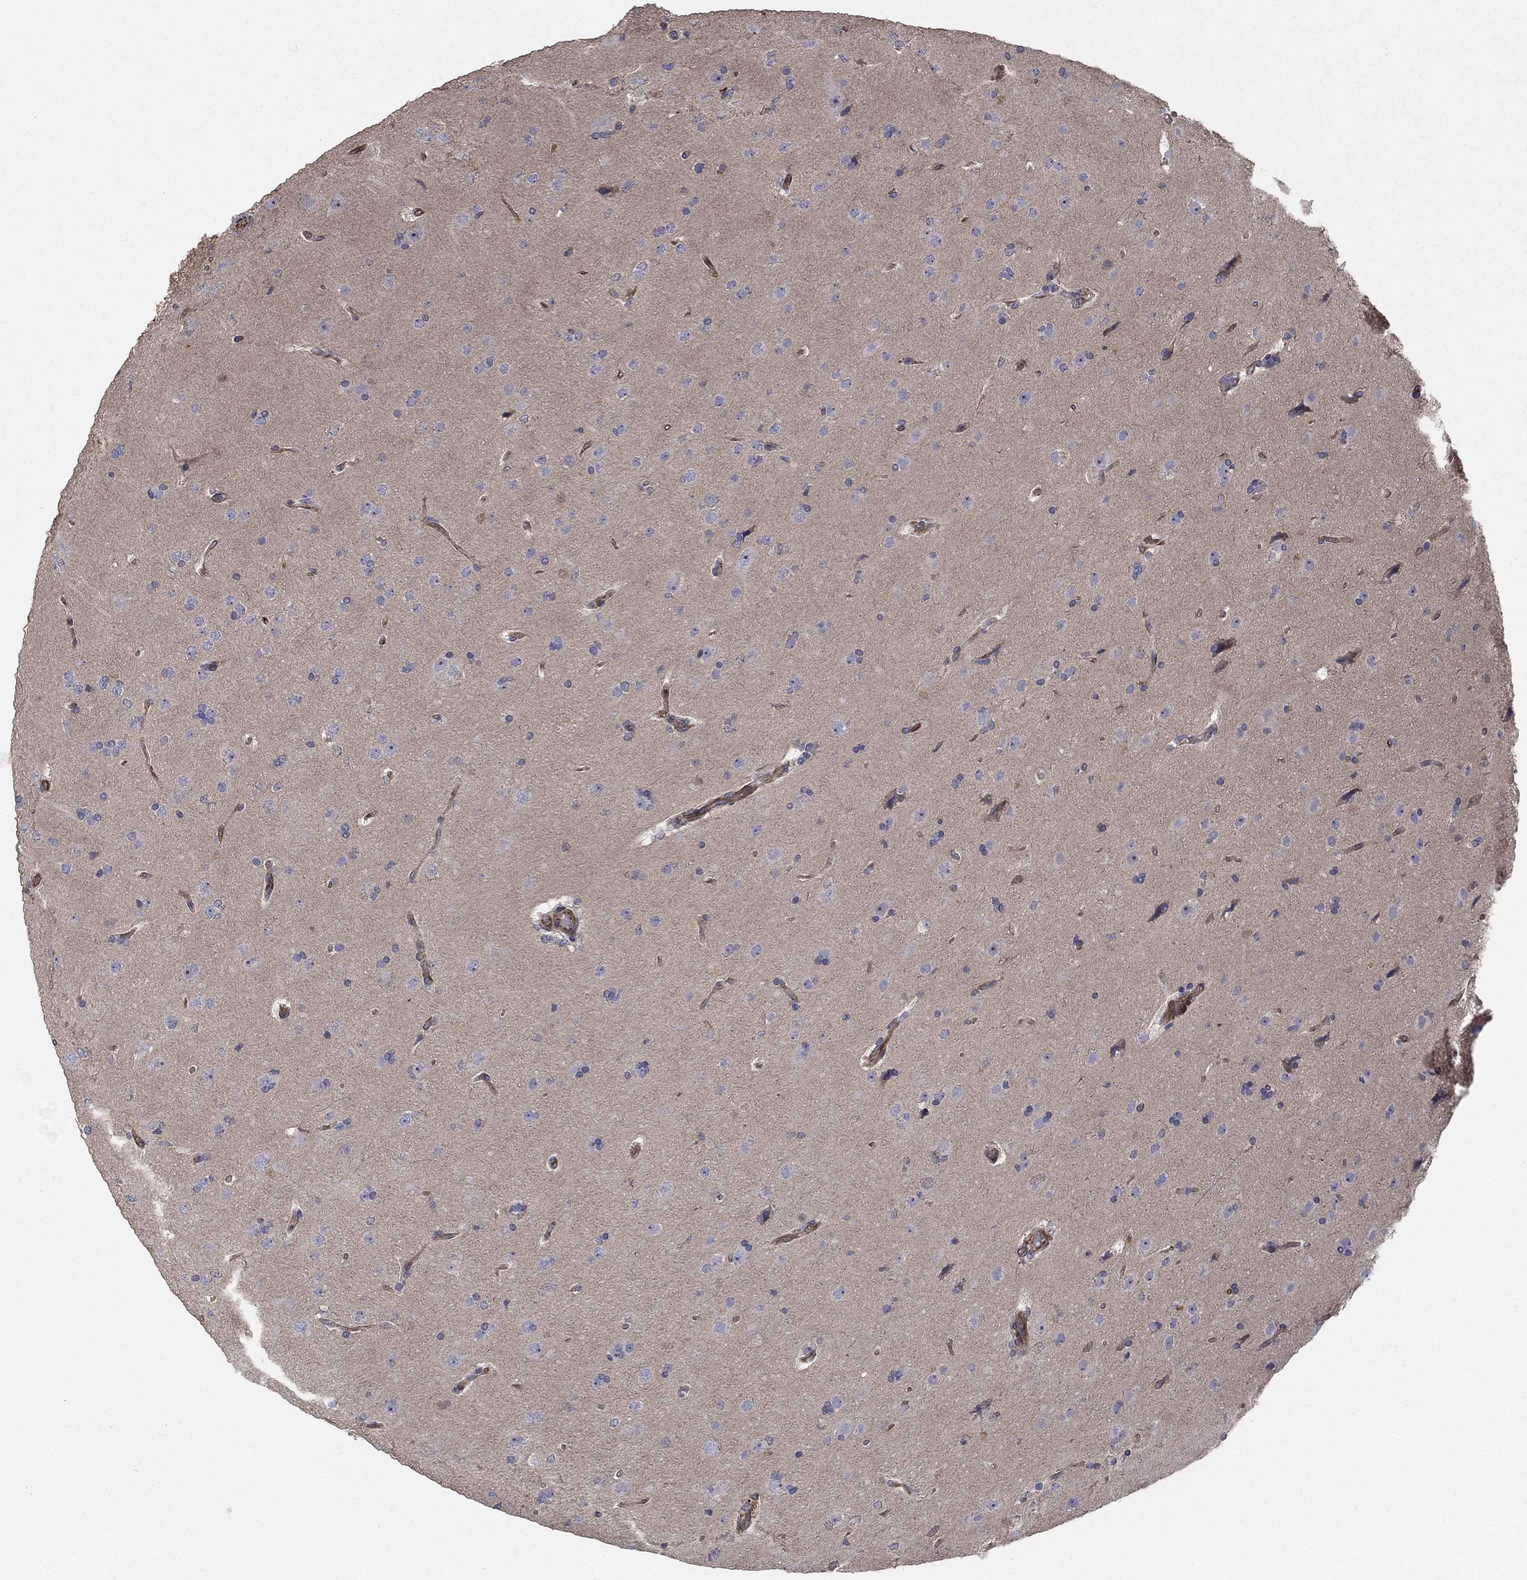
{"staining": {"intensity": "negative", "quantity": "none", "location": "none"}, "tissue": "glioma", "cell_type": "Tumor cells", "image_type": "cancer", "snomed": [{"axis": "morphology", "description": "Glioma, malignant, NOS"}, {"axis": "topography", "description": "Cerebral cortex"}], "caption": "Immunohistochemistry of human glioma (malignant) shows no expression in tumor cells. The staining was performed using DAB to visualize the protein expression in brown, while the nuclei were stained in blue with hematoxylin (Magnification: 20x).", "gene": "MSRA", "patient": {"sex": "male", "age": 58}}